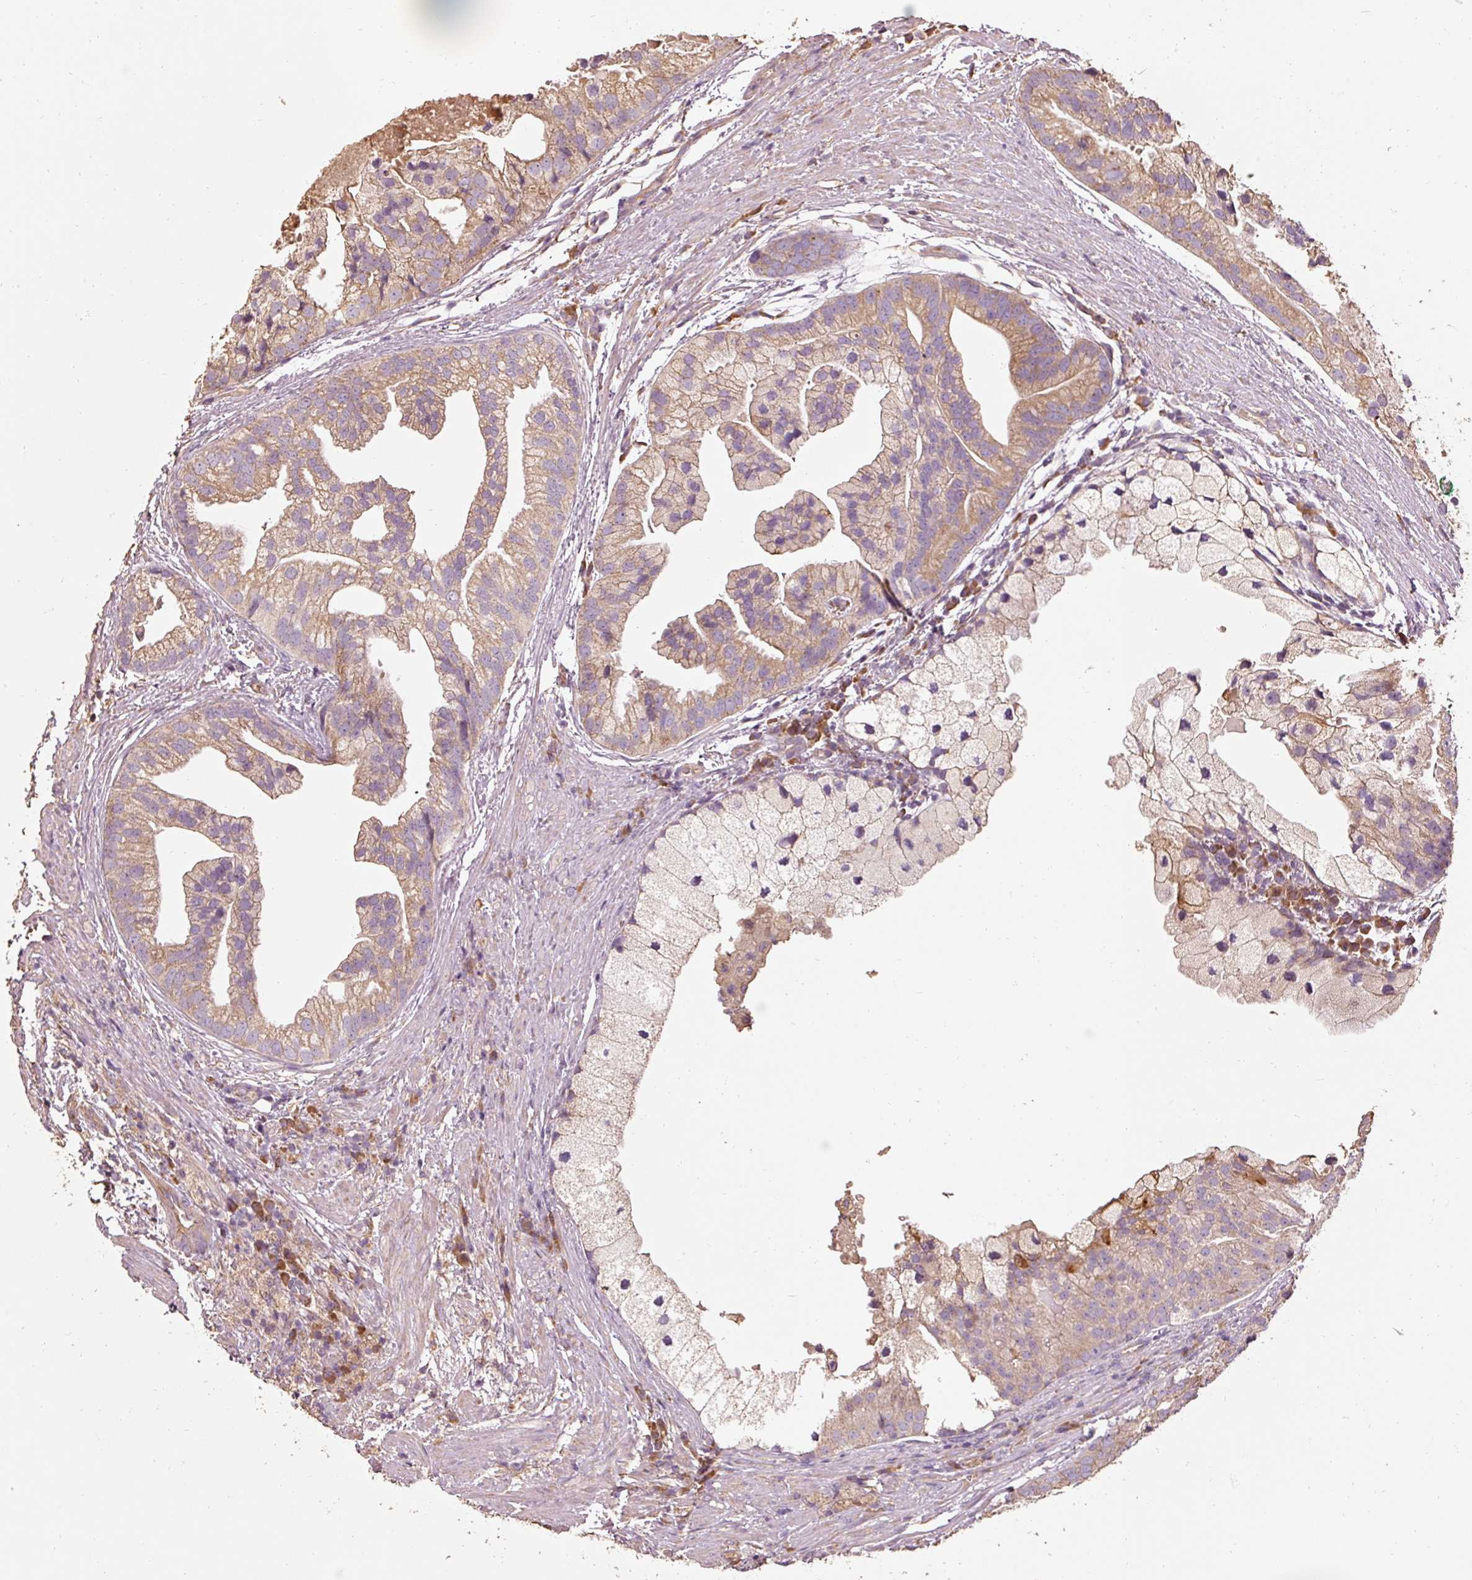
{"staining": {"intensity": "moderate", "quantity": "25%-75%", "location": "cytoplasmic/membranous"}, "tissue": "prostate cancer", "cell_type": "Tumor cells", "image_type": "cancer", "snomed": [{"axis": "morphology", "description": "Adenocarcinoma, High grade"}, {"axis": "topography", "description": "Prostate"}], "caption": "Protein expression analysis of human high-grade adenocarcinoma (prostate) reveals moderate cytoplasmic/membranous positivity in approximately 25%-75% of tumor cells.", "gene": "EFHC1", "patient": {"sex": "male", "age": 62}}